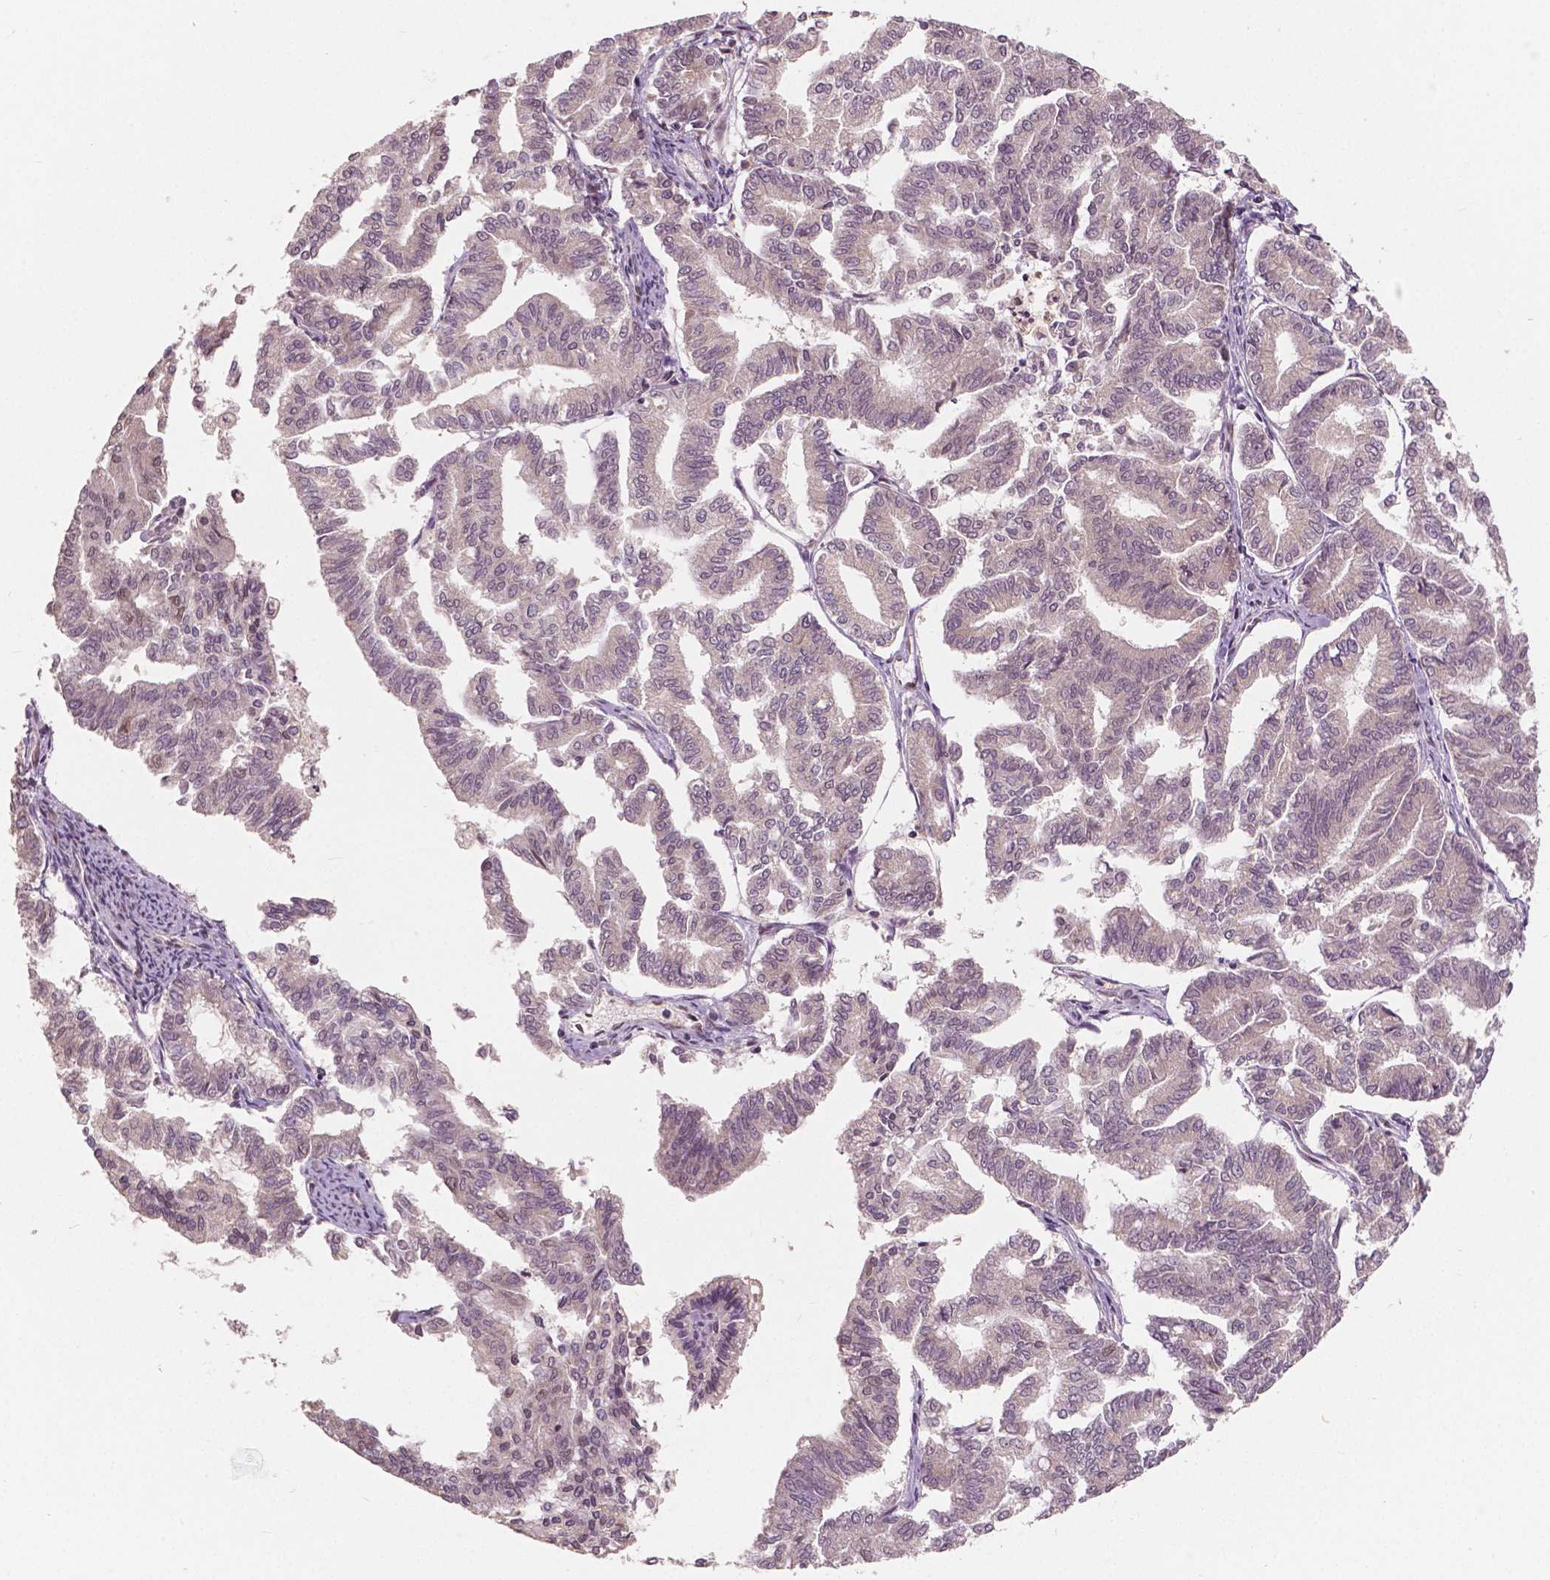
{"staining": {"intensity": "negative", "quantity": "none", "location": "none"}, "tissue": "endometrial cancer", "cell_type": "Tumor cells", "image_type": "cancer", "snomed": [{"axis": "morphology", "description": "Adenocarcinoma, NOS"}, {"axis": "topography", "description": "Endometrium"}], "caption": "A photomicrograph of adenocarcinoma (endometrial) stained for a protein shows no brown staining in tumor cells. Nuclei are stained in blue.", "gene": "HMBOX1", "patient": {"sex": "female", "age": 79}}